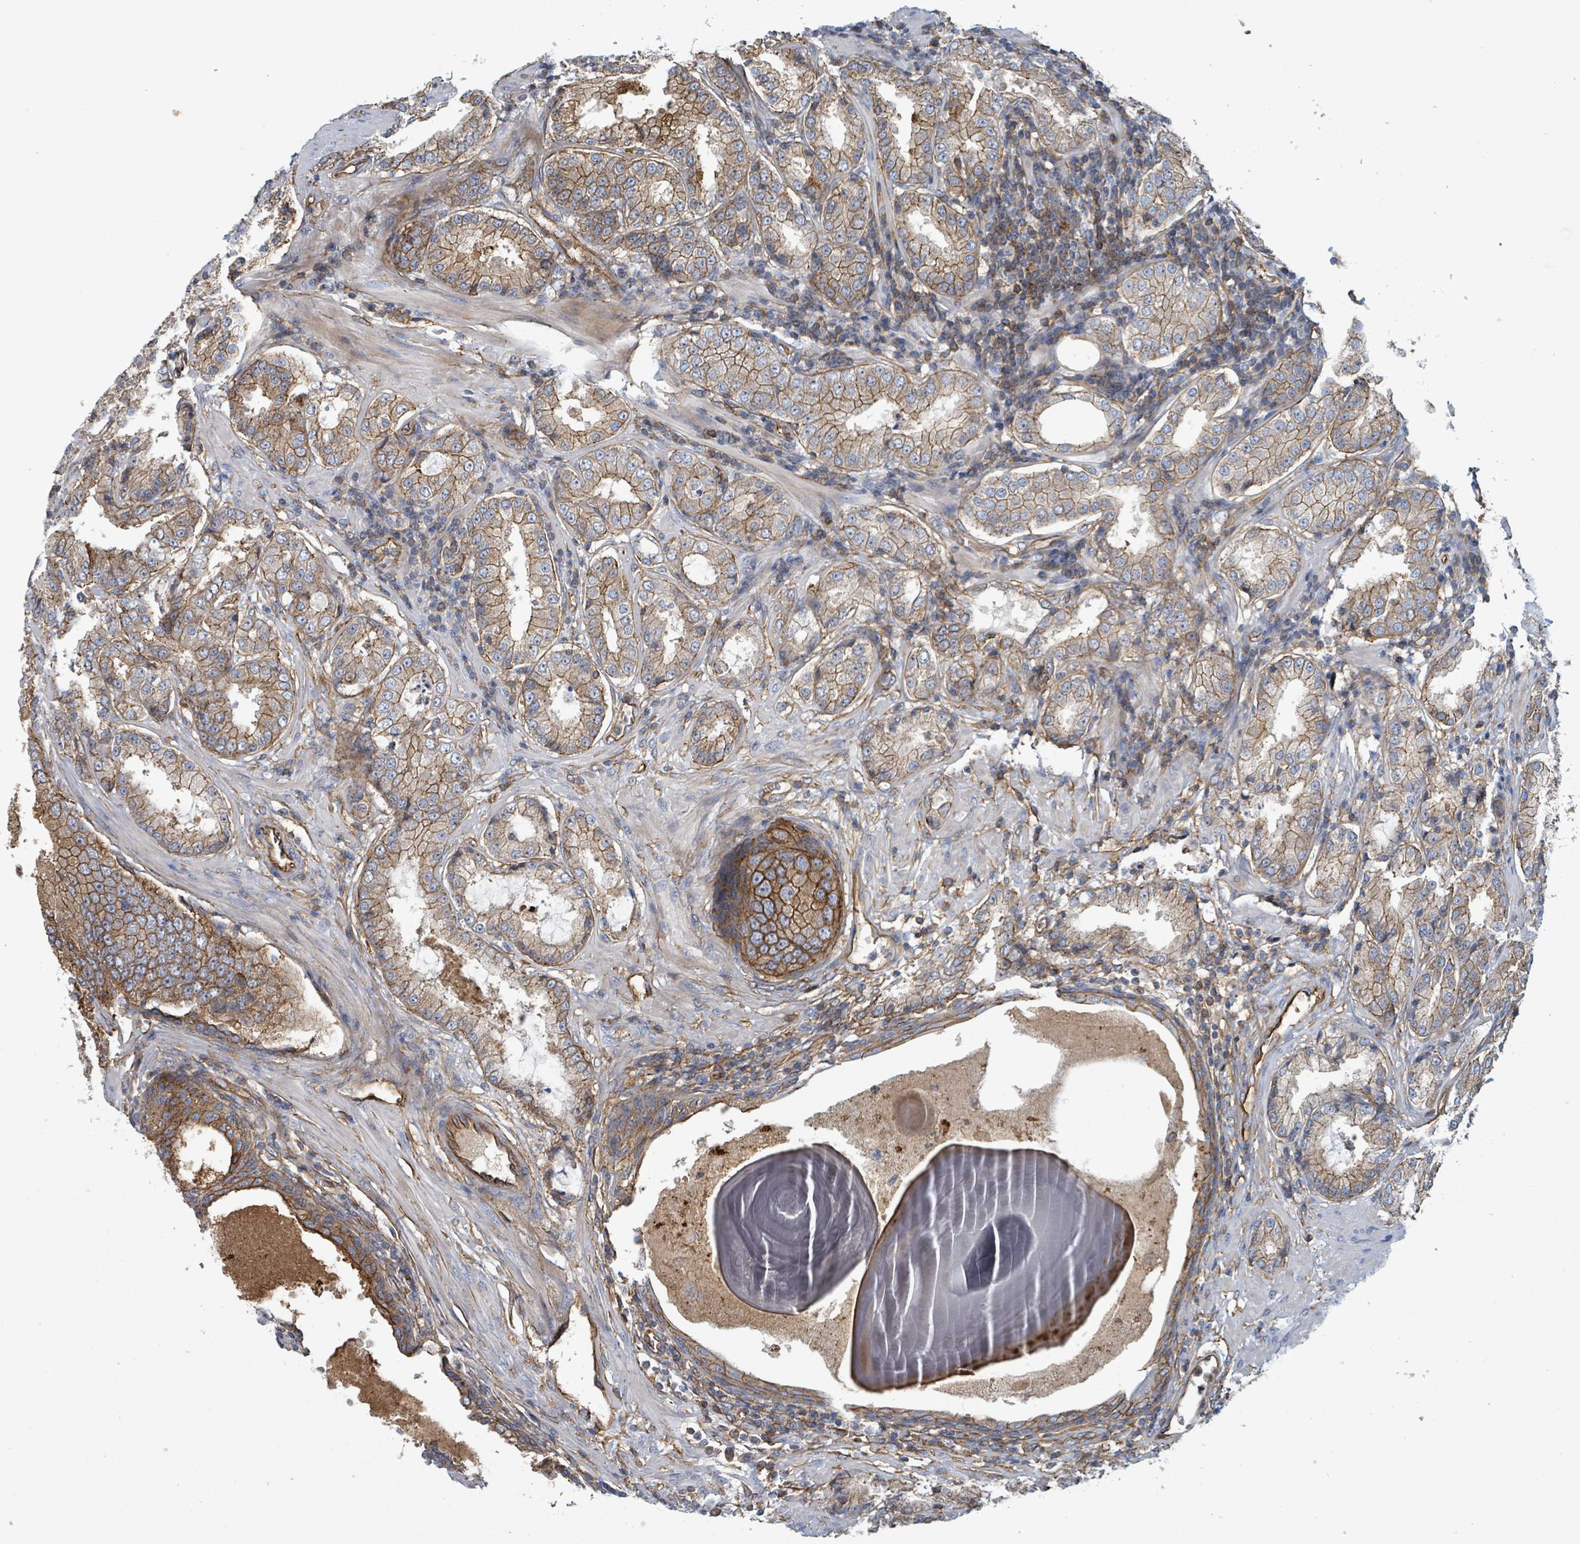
{"staining": {"intensity": "moderate", "quantity": ">75%", "location": "cytoplasmic/membranous"}, "tissue": "prostate cancer", "cell_type": "Tumor cells", "image_type": "cancer", "snomed": [{"axis": "morphology", "description": "Adenocarcinoma, Low grade"}, {"axis": "topography", "description": "Prostate"}], "caption": "Adenocarcinoma (low-grade) (prostate) tissue shows moderate cytoplasmic/membranous positivity in about >75% of tumor cells, visualized by immunohistochemistry.", "gene": "LDOC1", "patient": {"sex": "male", "age": 59}}